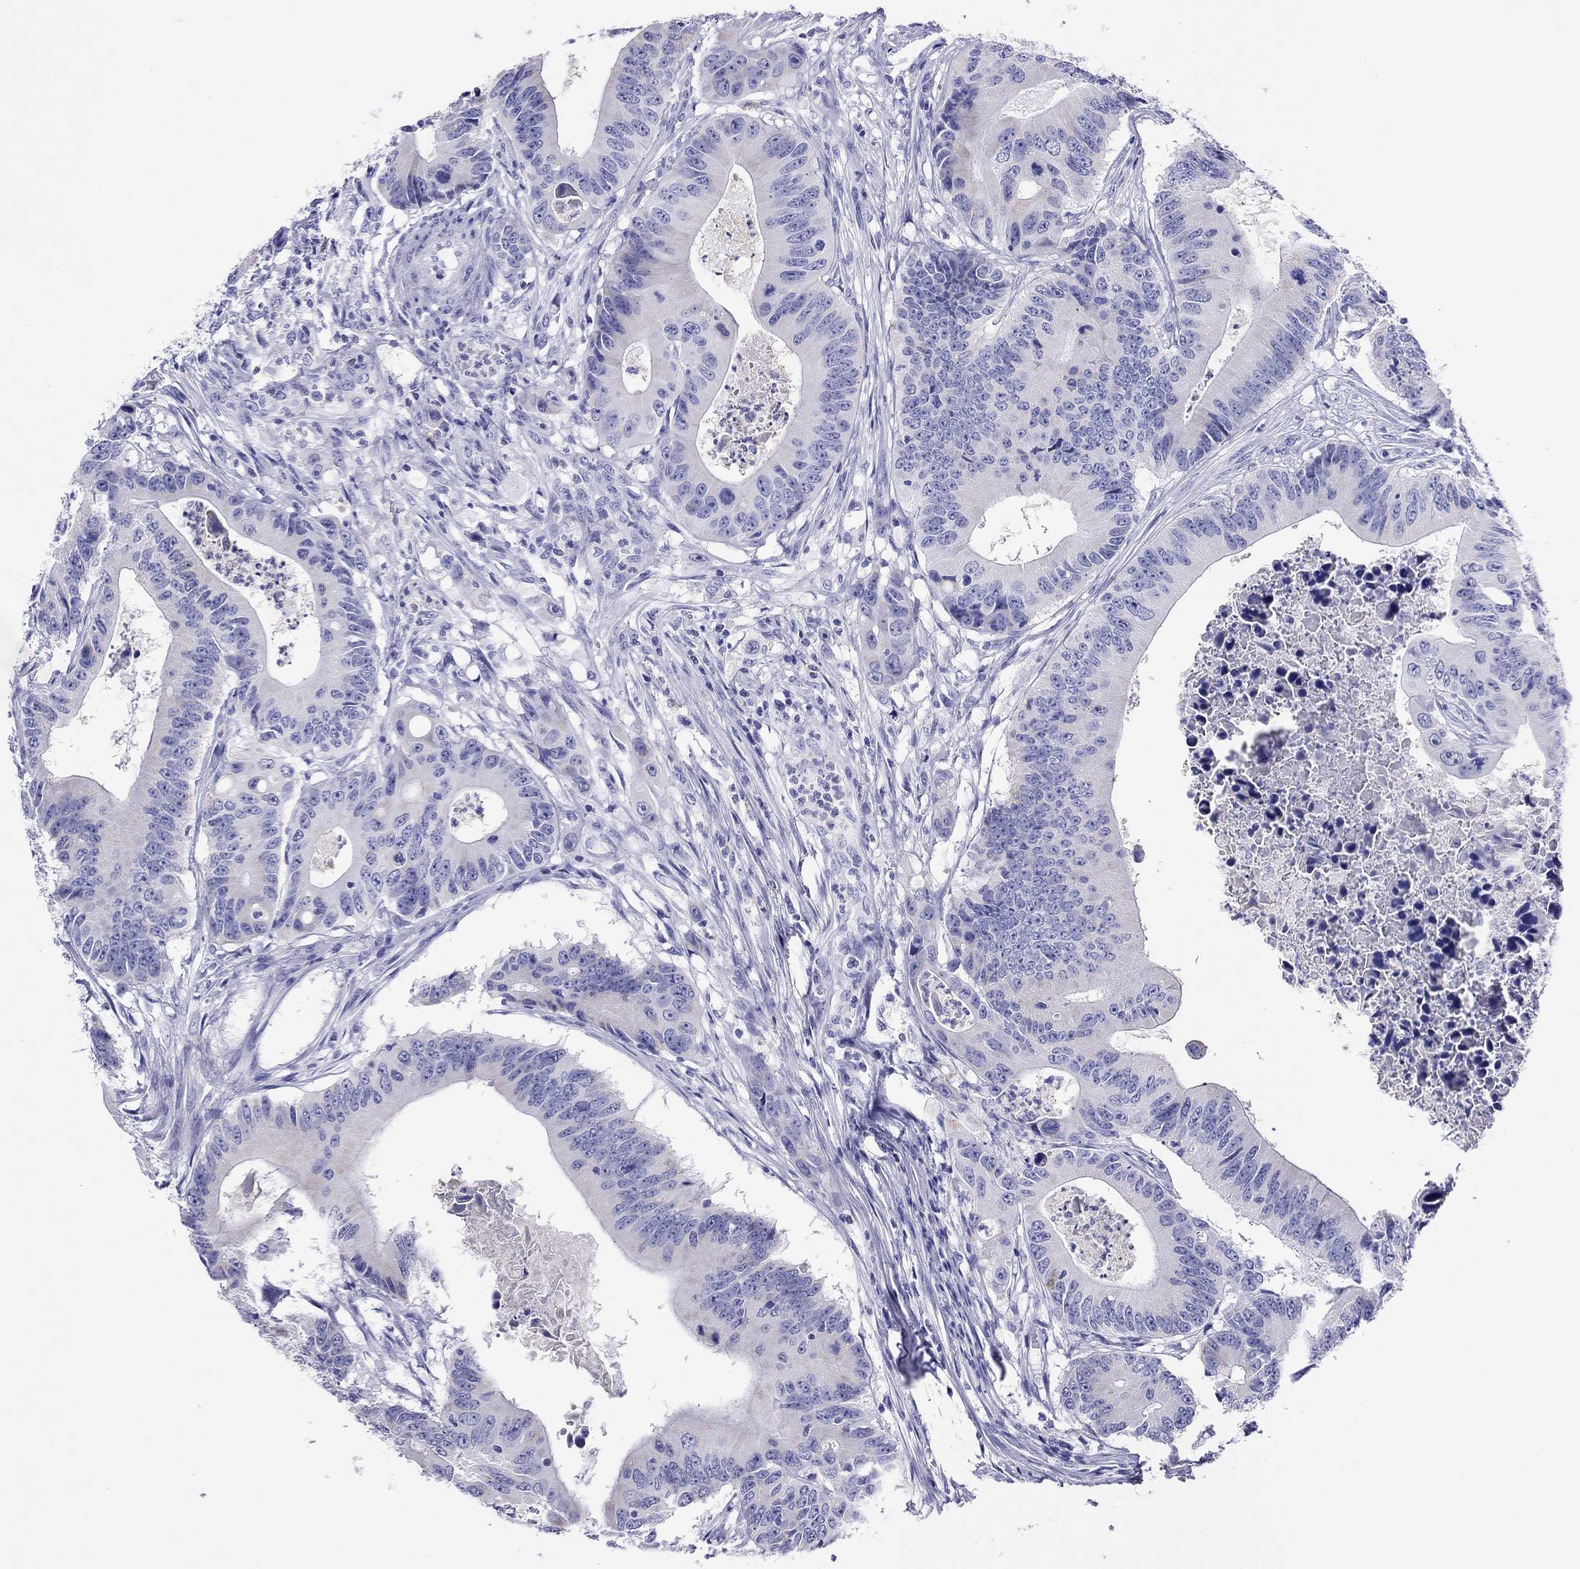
{"staining": {"intensity": "negative", "quantity": "none", "location": "none"}, "tissue": "colorectal cancer", "cell_type": "Tumor cells", "image_type": "cancer", "snomed": [{"axis": "morphology", "description": "Adenocarcinoma, NOS"}, {"axis": "topography", "description": "Colon"}], "caption": "DAB immunohistochemical staining of adenocarcinoma (colorectal) reveals no significant expression in tumor cells. The staining is performed using DAB (3,3'-diaminobenzidine) brown chromogen with nuclei counter-stained in using hematoxylin.", "gene": "DPY19L2", "patient": {"sex": "female", "age": 90}}